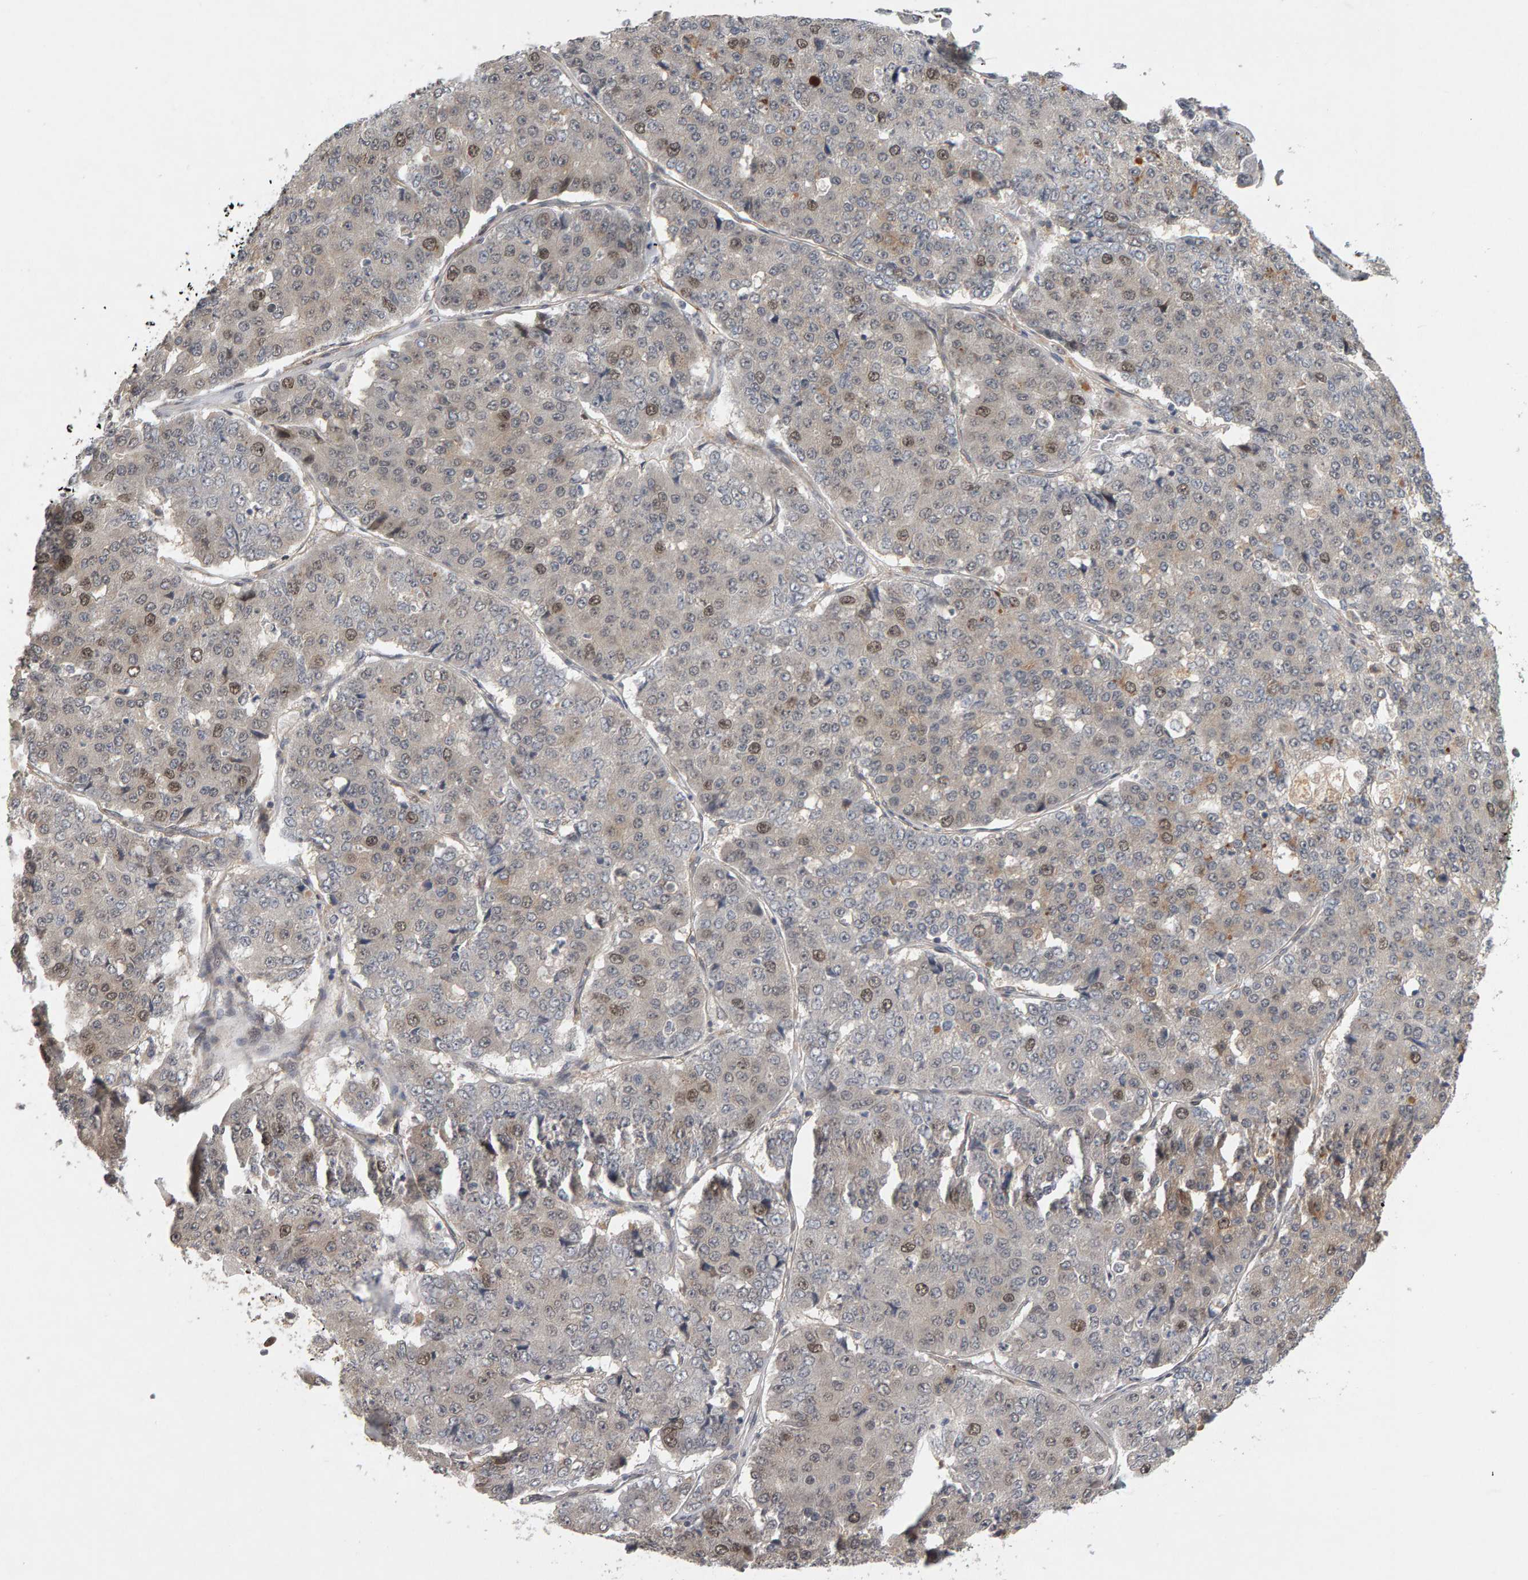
{"staining": {"intensity": "moderate", "quantity": "<25%", "location": "nuclear"}, "tissue": "pancreatic cancer", "cell_type": "Tumor cells", "image_type": "cancer", "snomed": [{"axis": "morphology", "description": "Adenocarcinoma, NOS"}, {"axis": "topography", "description": "Pancreas"}], "caption": "This is an image of IHC staining of pancreatic cancer, which shows moderate staining in the nuclear of tumor cells.", "gene": "CDCA5", "patient": {"sex": "male", "age": 50}}